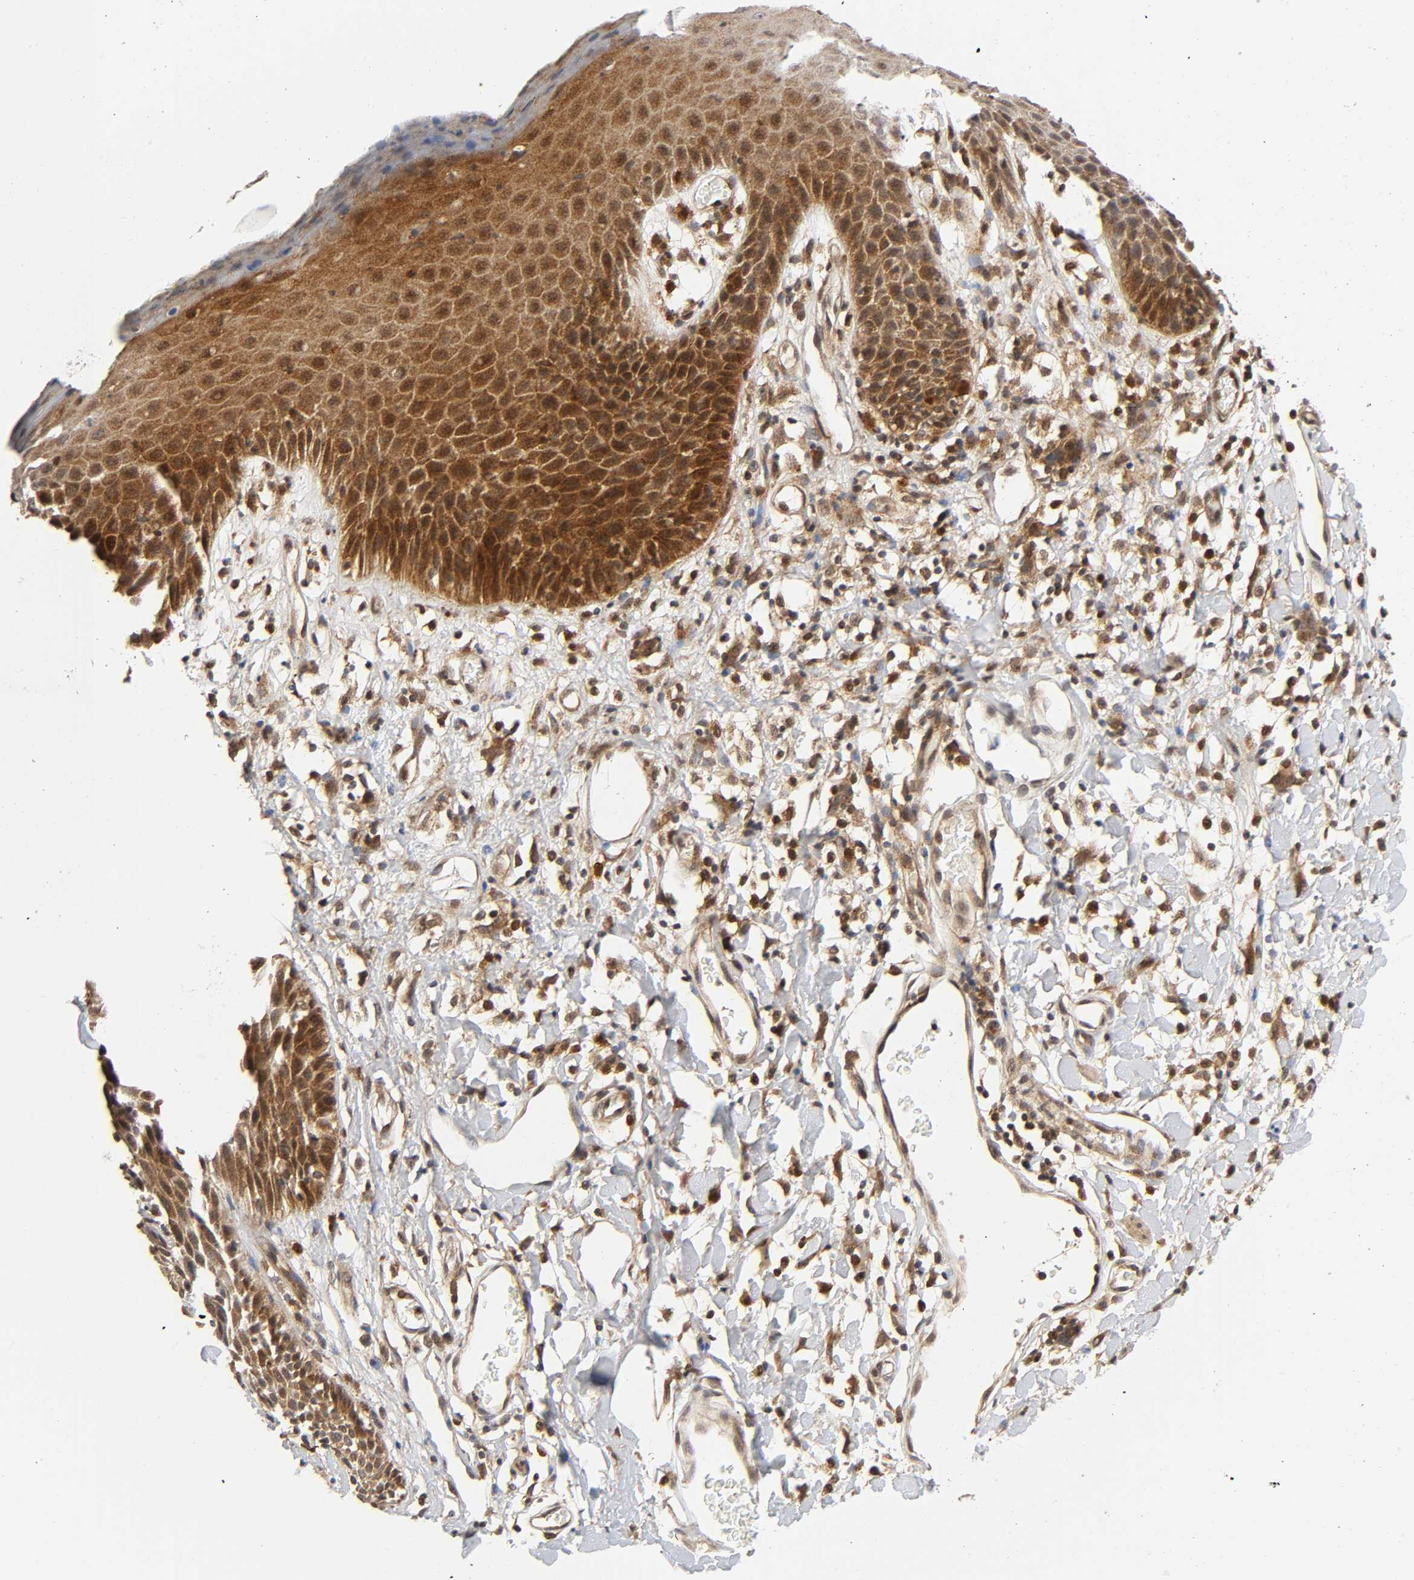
{"staining": {"intensity": "moderate", "quantity": ">75%", "location": "cytoplasmic/membranous"}, "tissue": "skin", "cell_type": "Epidermal cells", "image_type": "normal", "snomed": [{"axis": "morphology", "description": "Normal tissue, NOS"}, {"axis": "topography", "description": "Vulva"}, {"axis": "topography", "description": "Peripheral nerve tissue"}], "caption": "Benign skin was stained to show a protein in brown. There is medium levels of moderate cytoplasmic/membranous staining in about >75% of epidermal cells. Using DAB (brown) and hematoxylin (blue) stains, captured at high magnification using brightfield microscopy.", "gene": "CASP9", "patient": {"sex": "female", "age": 68}}